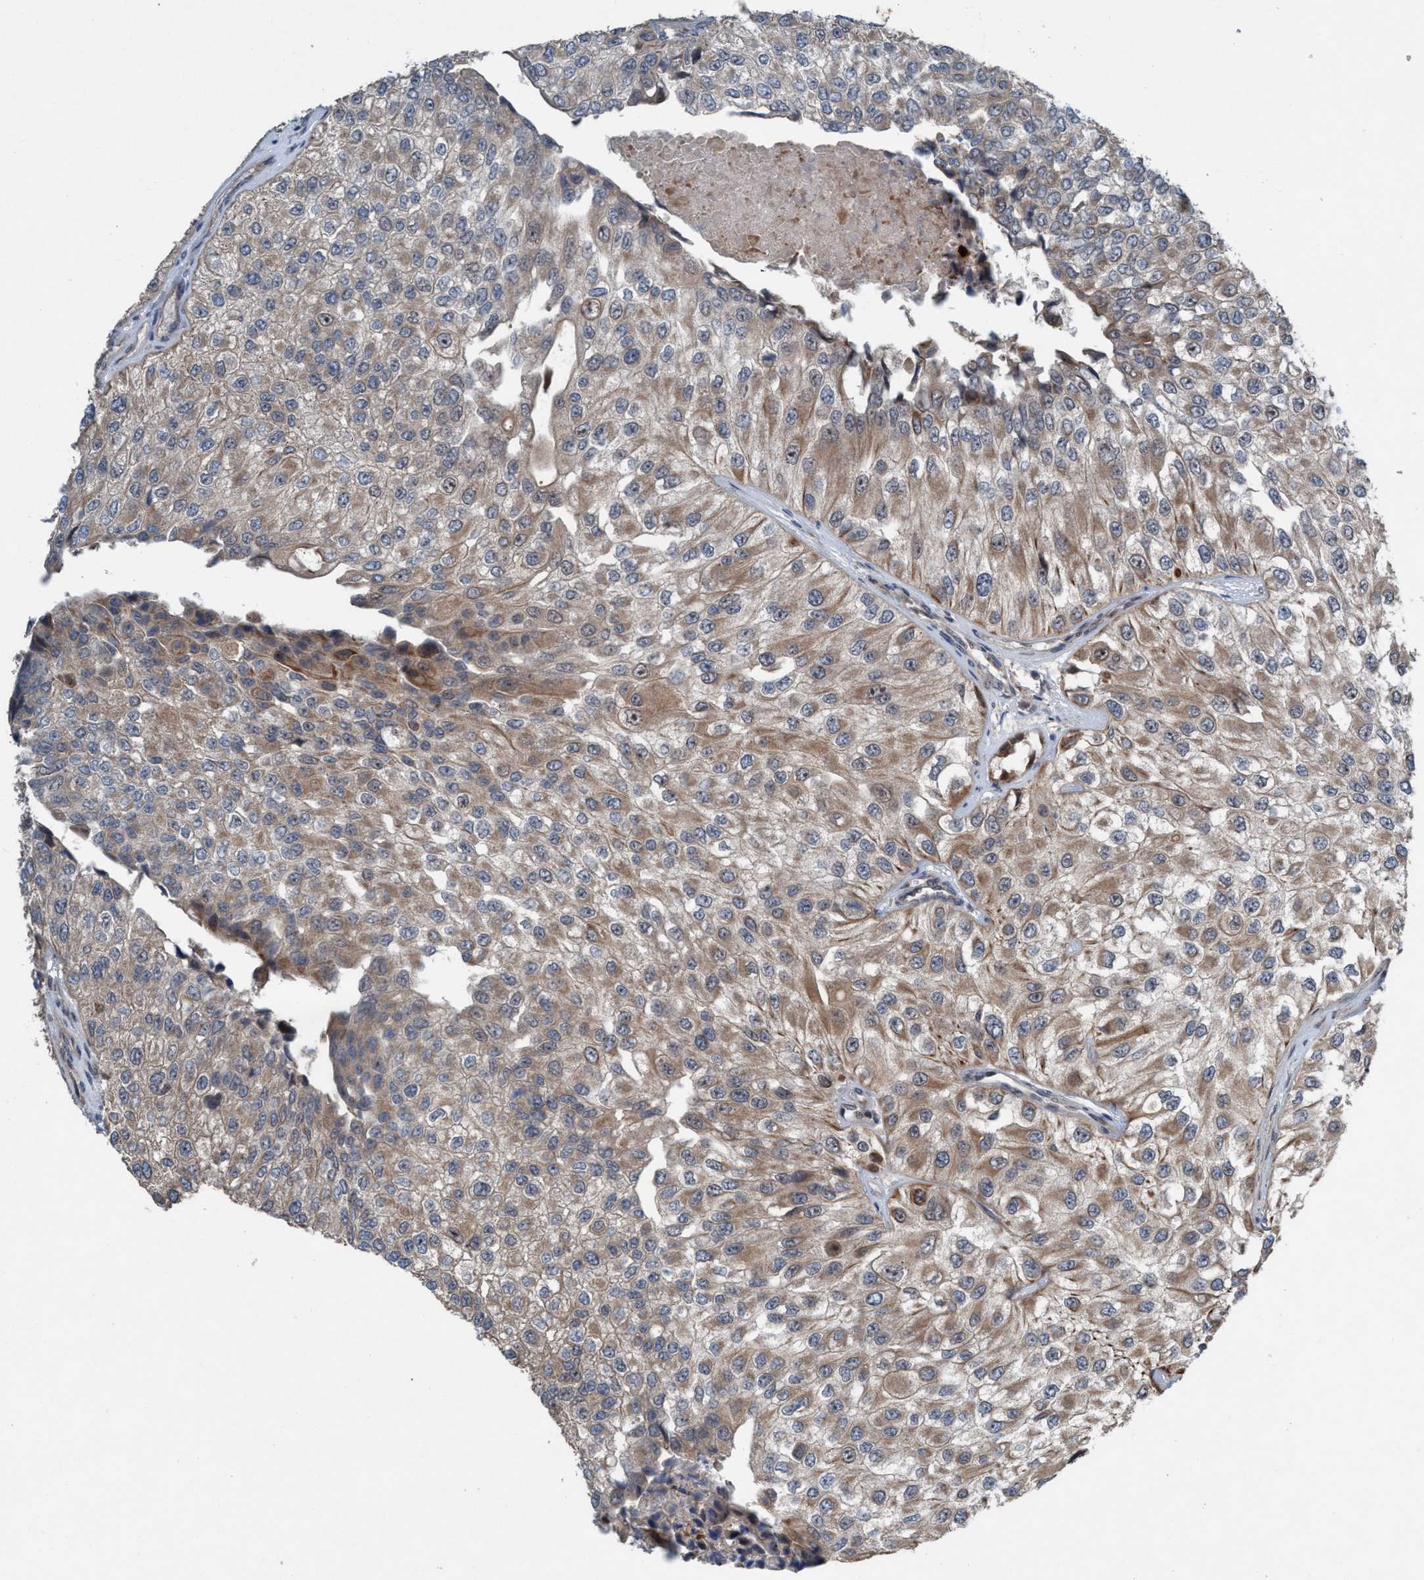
{"staining": {"intensity": "weak", "quantity": "25%-75%", "location": "cytoplasmic/membranous"}, "tissue": "urothelial cancer", "cell_type": "Tumor cells", "image_type": "cancer", "snomed": [{"axis": "morphology", "description": "Urothelial carcinoma, High grade"}, {"axis": "topography", "description": "Kidney"}, {"axis": "topography", "description": "Urinary bladder"}], "caption": "Protein expression analysis of human urothelial carcinoma (high-grade) reveals weak cytoplasmic/membranous expression in approximately 25%-75% of tumor cells.", "gene": "NISCH", "patient": {"sex": "male", "age": 77}}